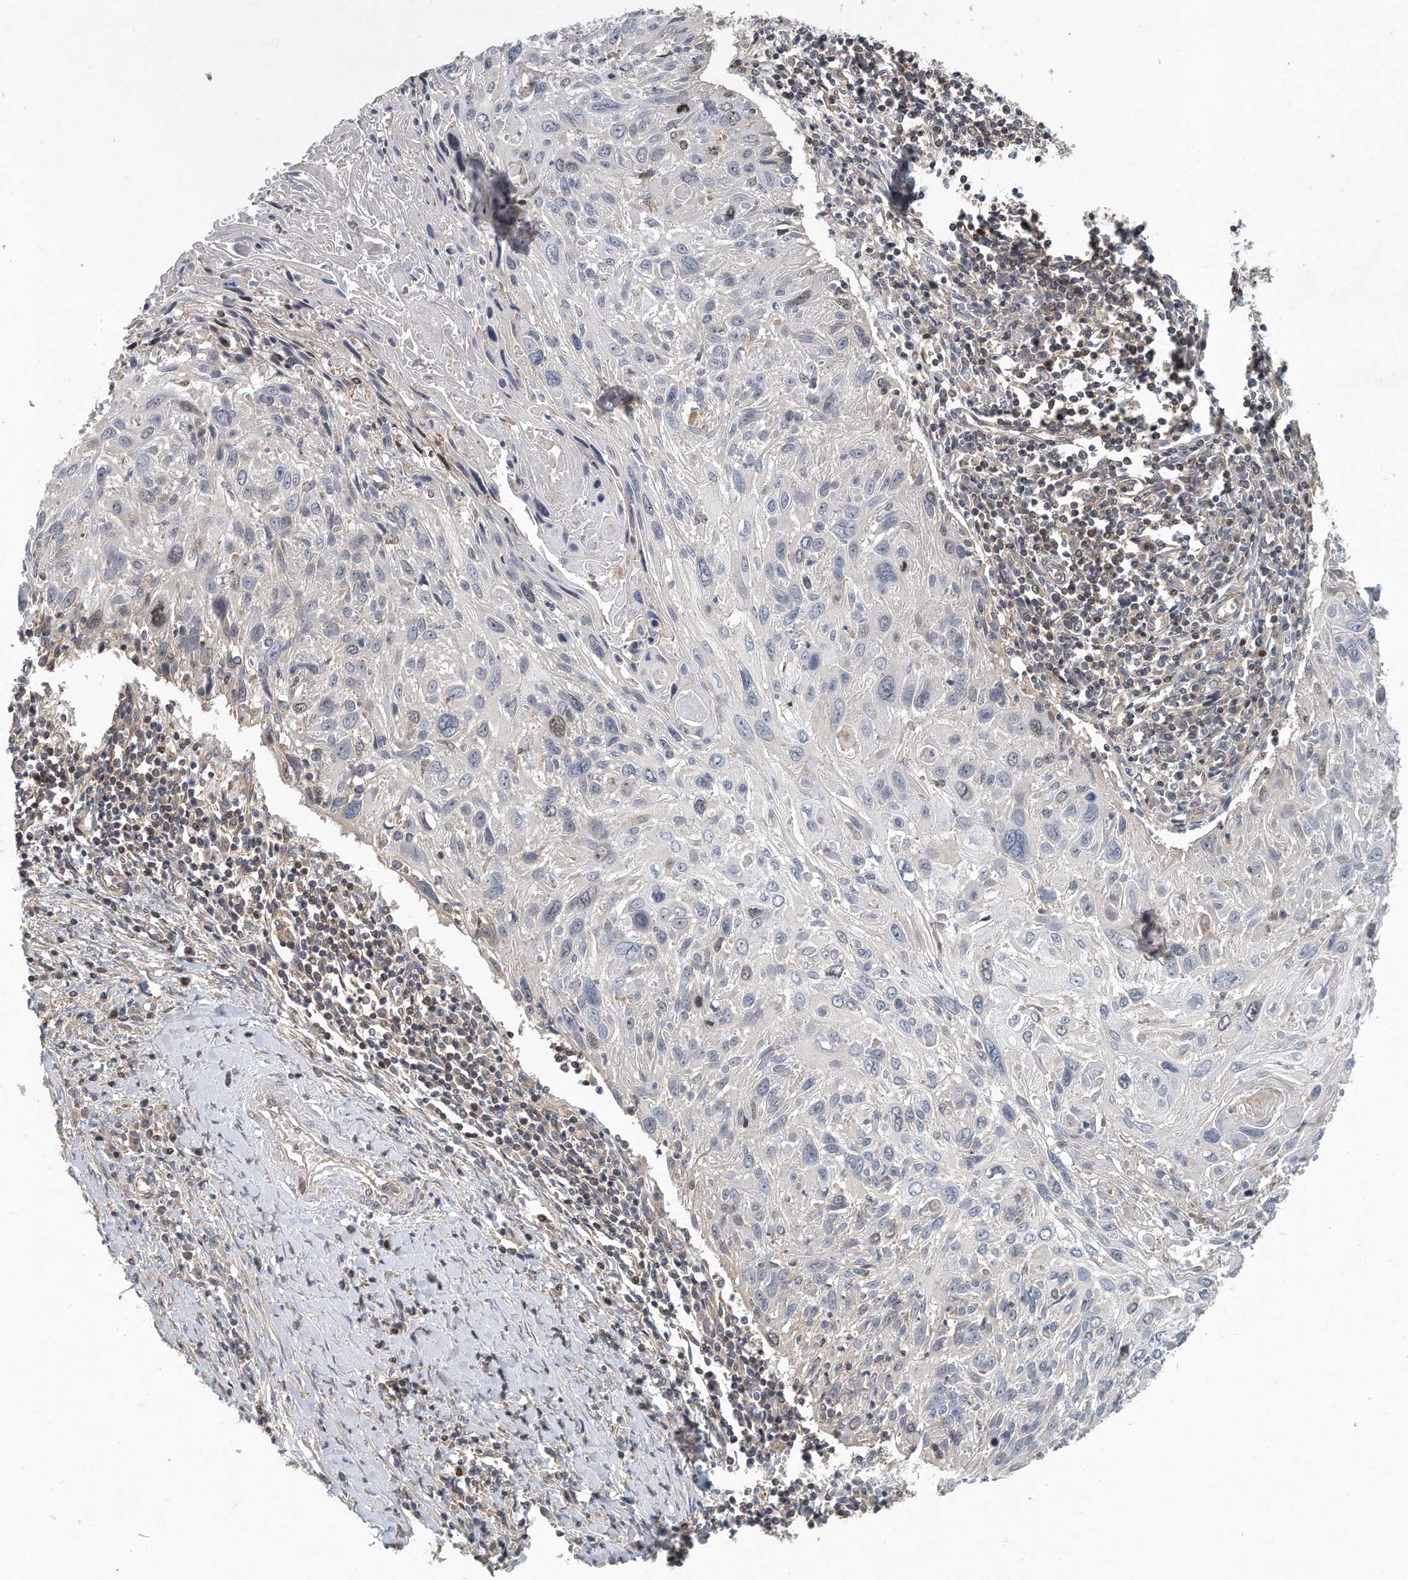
{"staining": {"intensity": "negative", "quantity": "none", "location": "none"}, "tissue": "cervical cancer", "cell_type": "Tumor cells", "image_type": "cancer", "snomed": [{"axis": "morphology", "description": "Squamous cell carcinoma, NOS"}, {"axis": "topography", "description": "Cervix"}], "caption": "Immunohistochemical staining of human cervical cancer (squamous cell carcinoma) demonstrates no significant positivity in tumor cells. Brightfield microscopy of immunohistochemistry (IHC) stained with DAB (3,3'-diaminobenzidine) (brown) and hematoxylin (blue), captured at high magnification.", "gene": "PCDH8", "patient": {"sex": "female", "age": 51}}